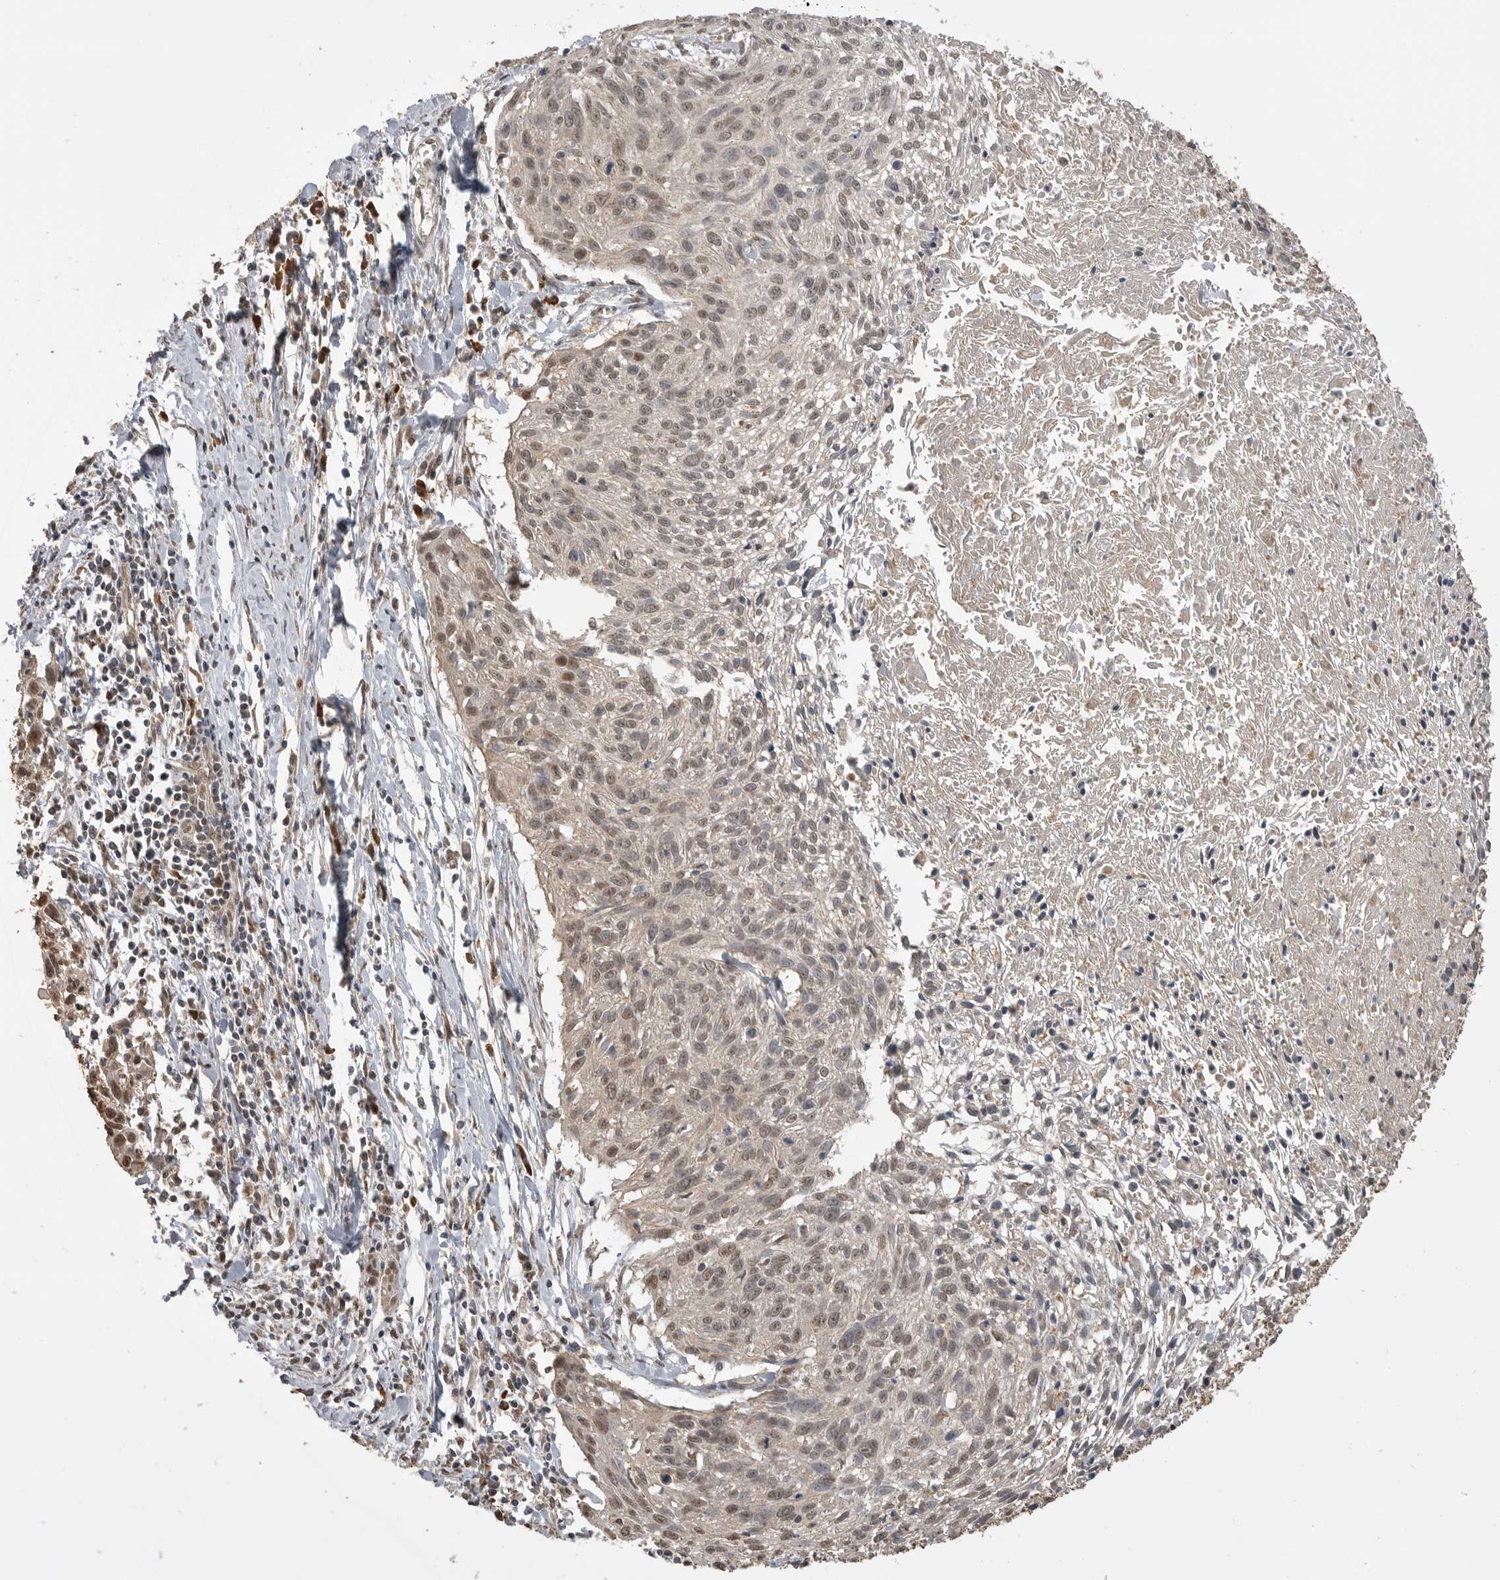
{"staining": {"intensity": "weak", "quantity": ">75%", "location": "nuclear"}, "tissue": "cervical cancer", "cell_type": "Tumor cells", "image_type": "cancer", "snomed": [{"axis": "morphology", "description": "Squamous cell carcinoma, NOS"}, {"axis": "topography", "description": "Cervix"}], "caption": "Immunohistochemistry image of neoplastic tissue: cervical cancer stained using immunohistochemistry (IHC) reveals low levels of weak protein expression localized specifically in the nuclear of tumor cells, appearing as a nuclear brown color.", "gene": "ASPSCR1", "patient": {"sex": "female", "age": 51}}